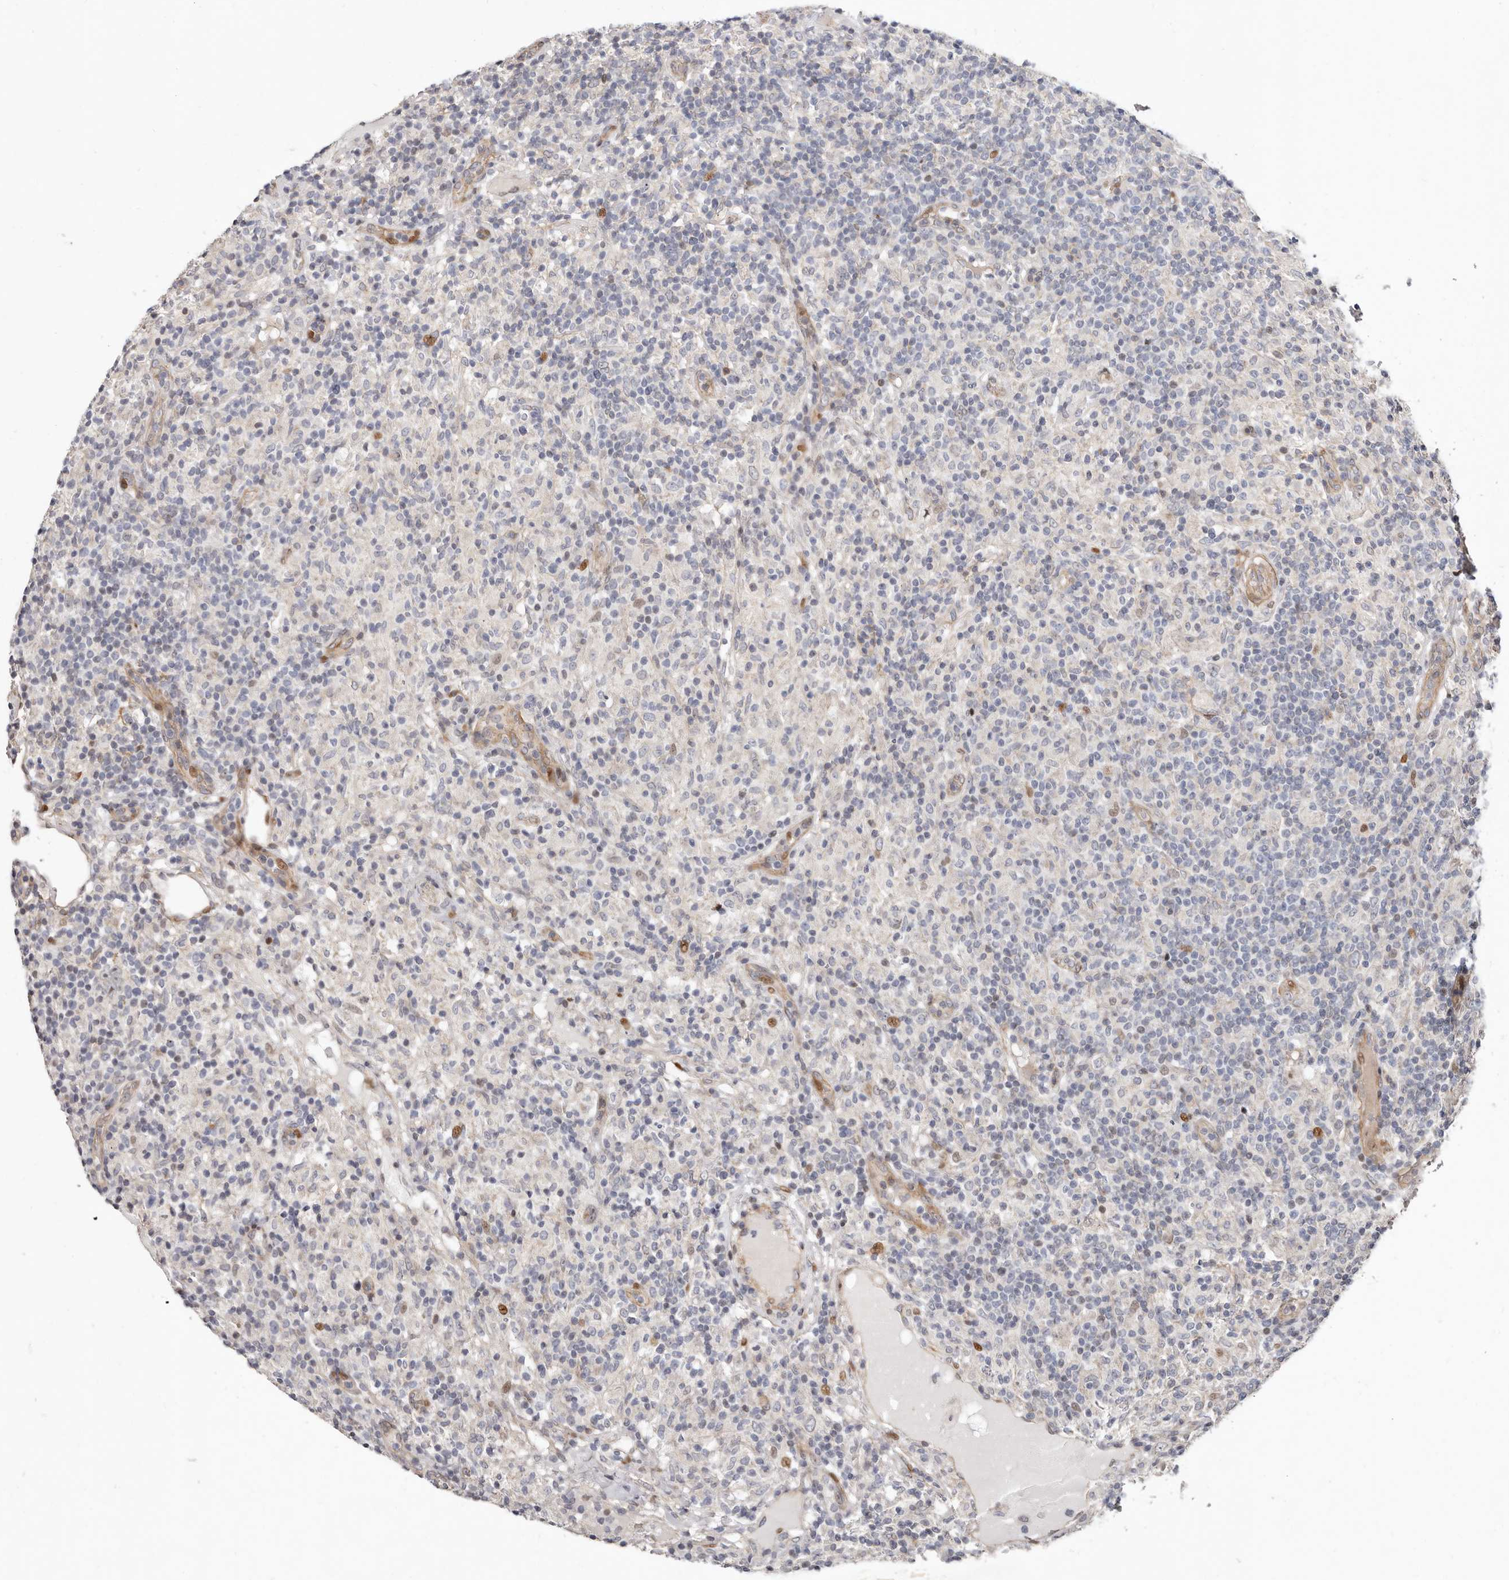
{"staining": {"intensity": "weak", "quantity": "<25%", "location": "cytoplasmic/membranous"}, "tissue": "lymphoma", "cell_type": "Tumor cells", "image_type": "cancer", "snomed": [{"axis": "morphology", "description": "Hodgkin's disease, NOS"}, {"axis": "topography", "description": "Lymph node"}], "caption": "This is a photomicrograph of immunohistochemistry staining of Hodgkin's disease, which shows no positivity in tumor cells.", "gene": "EPHX3", "patient": {"sex": "male", "age": 70}}